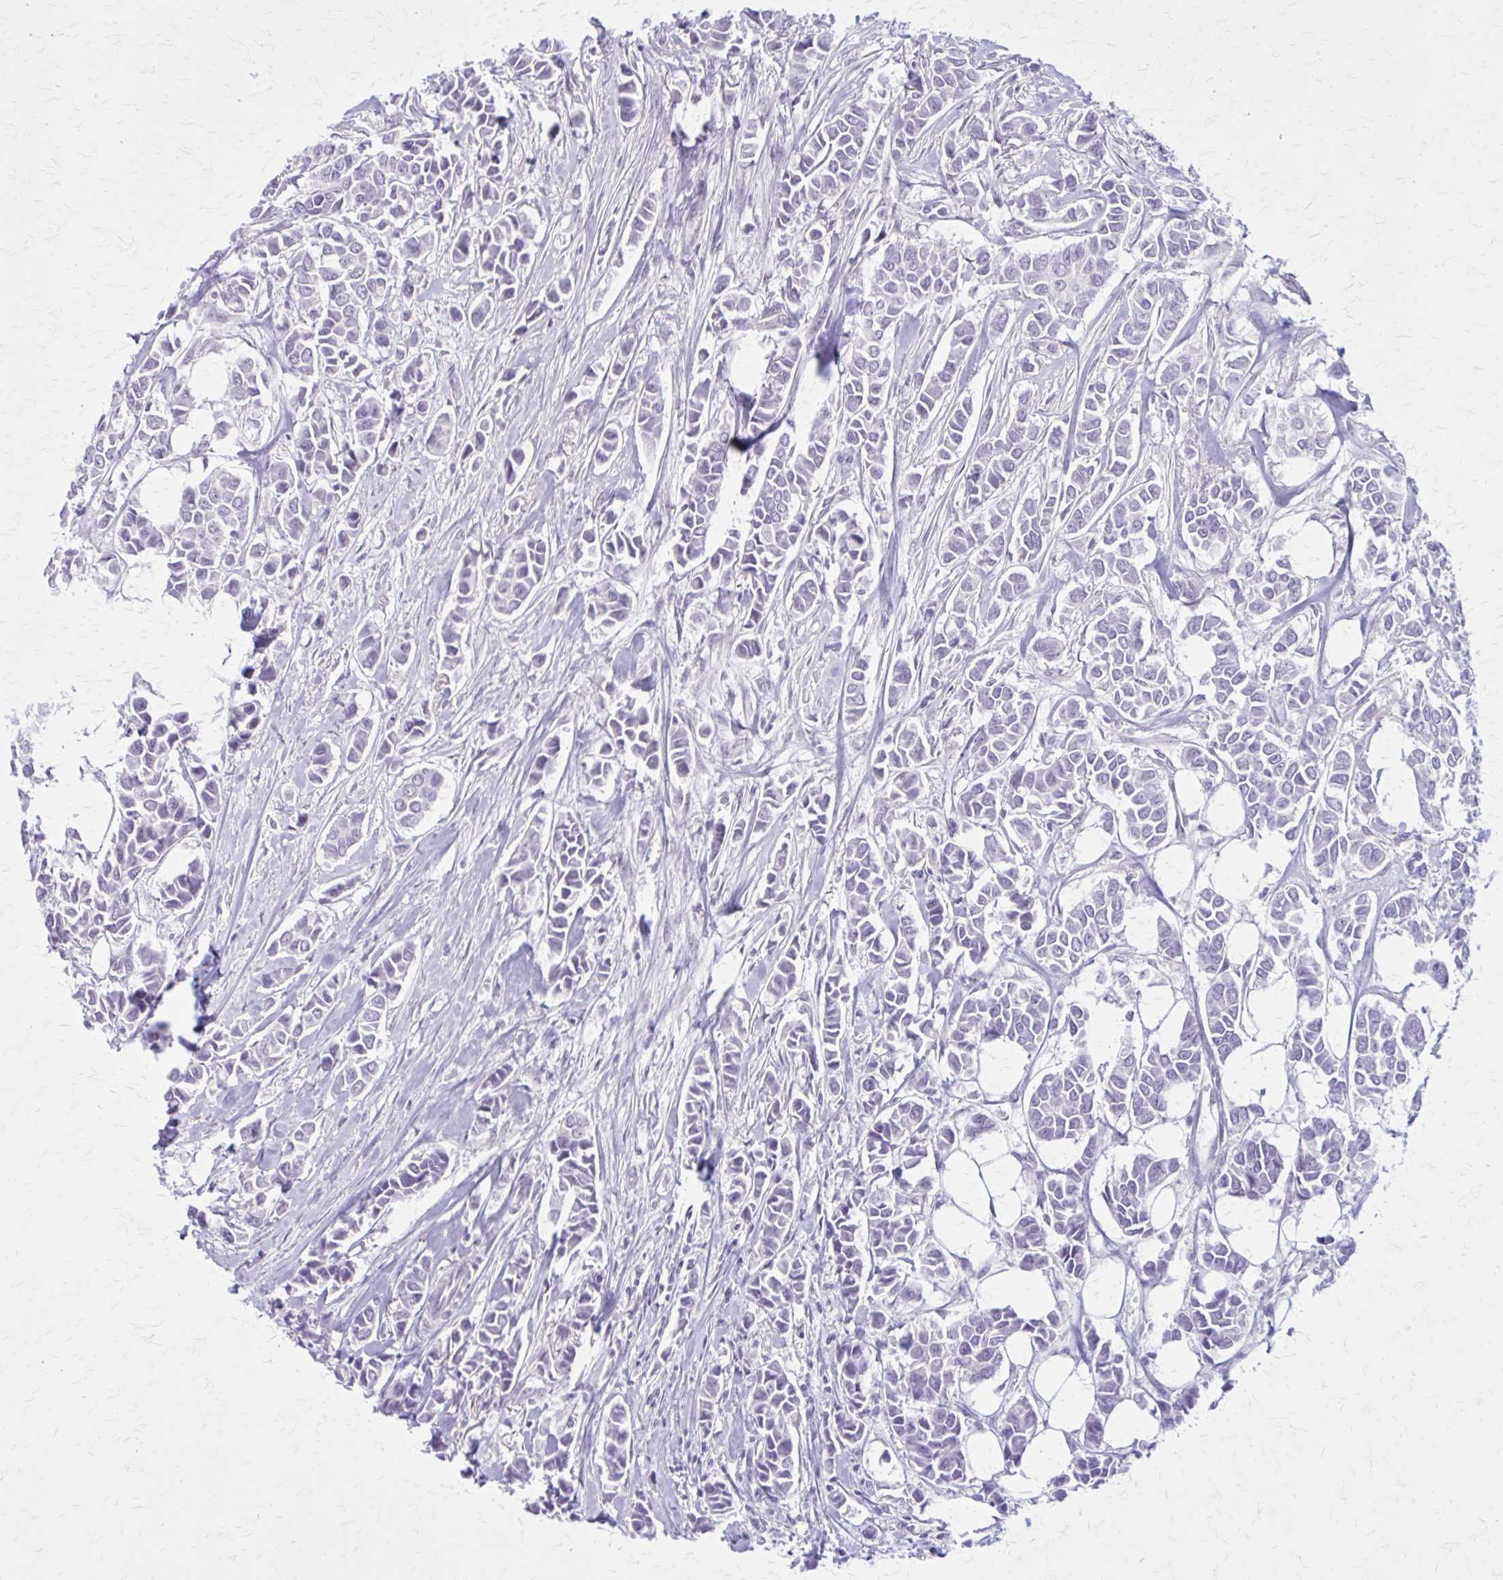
{"staining": {"intensity": "weak", "quantity": "<25%", "location": "nuclear"}, "tissue": "breast cancer", "cell_type": "Tumor cells", "image_type": "cancer", "snomed": [{"axis": "morphology", "description": "Duct carcinoma"}, {"axis": "topography", "description": "Breast"}], "caption": "Intraductal carcinoma (breast) stained for a protein using immunohistochemistry reveals no staining tumor cells.", "gene": "GAD1", "patient": {"sex": "female", "age": 84}}